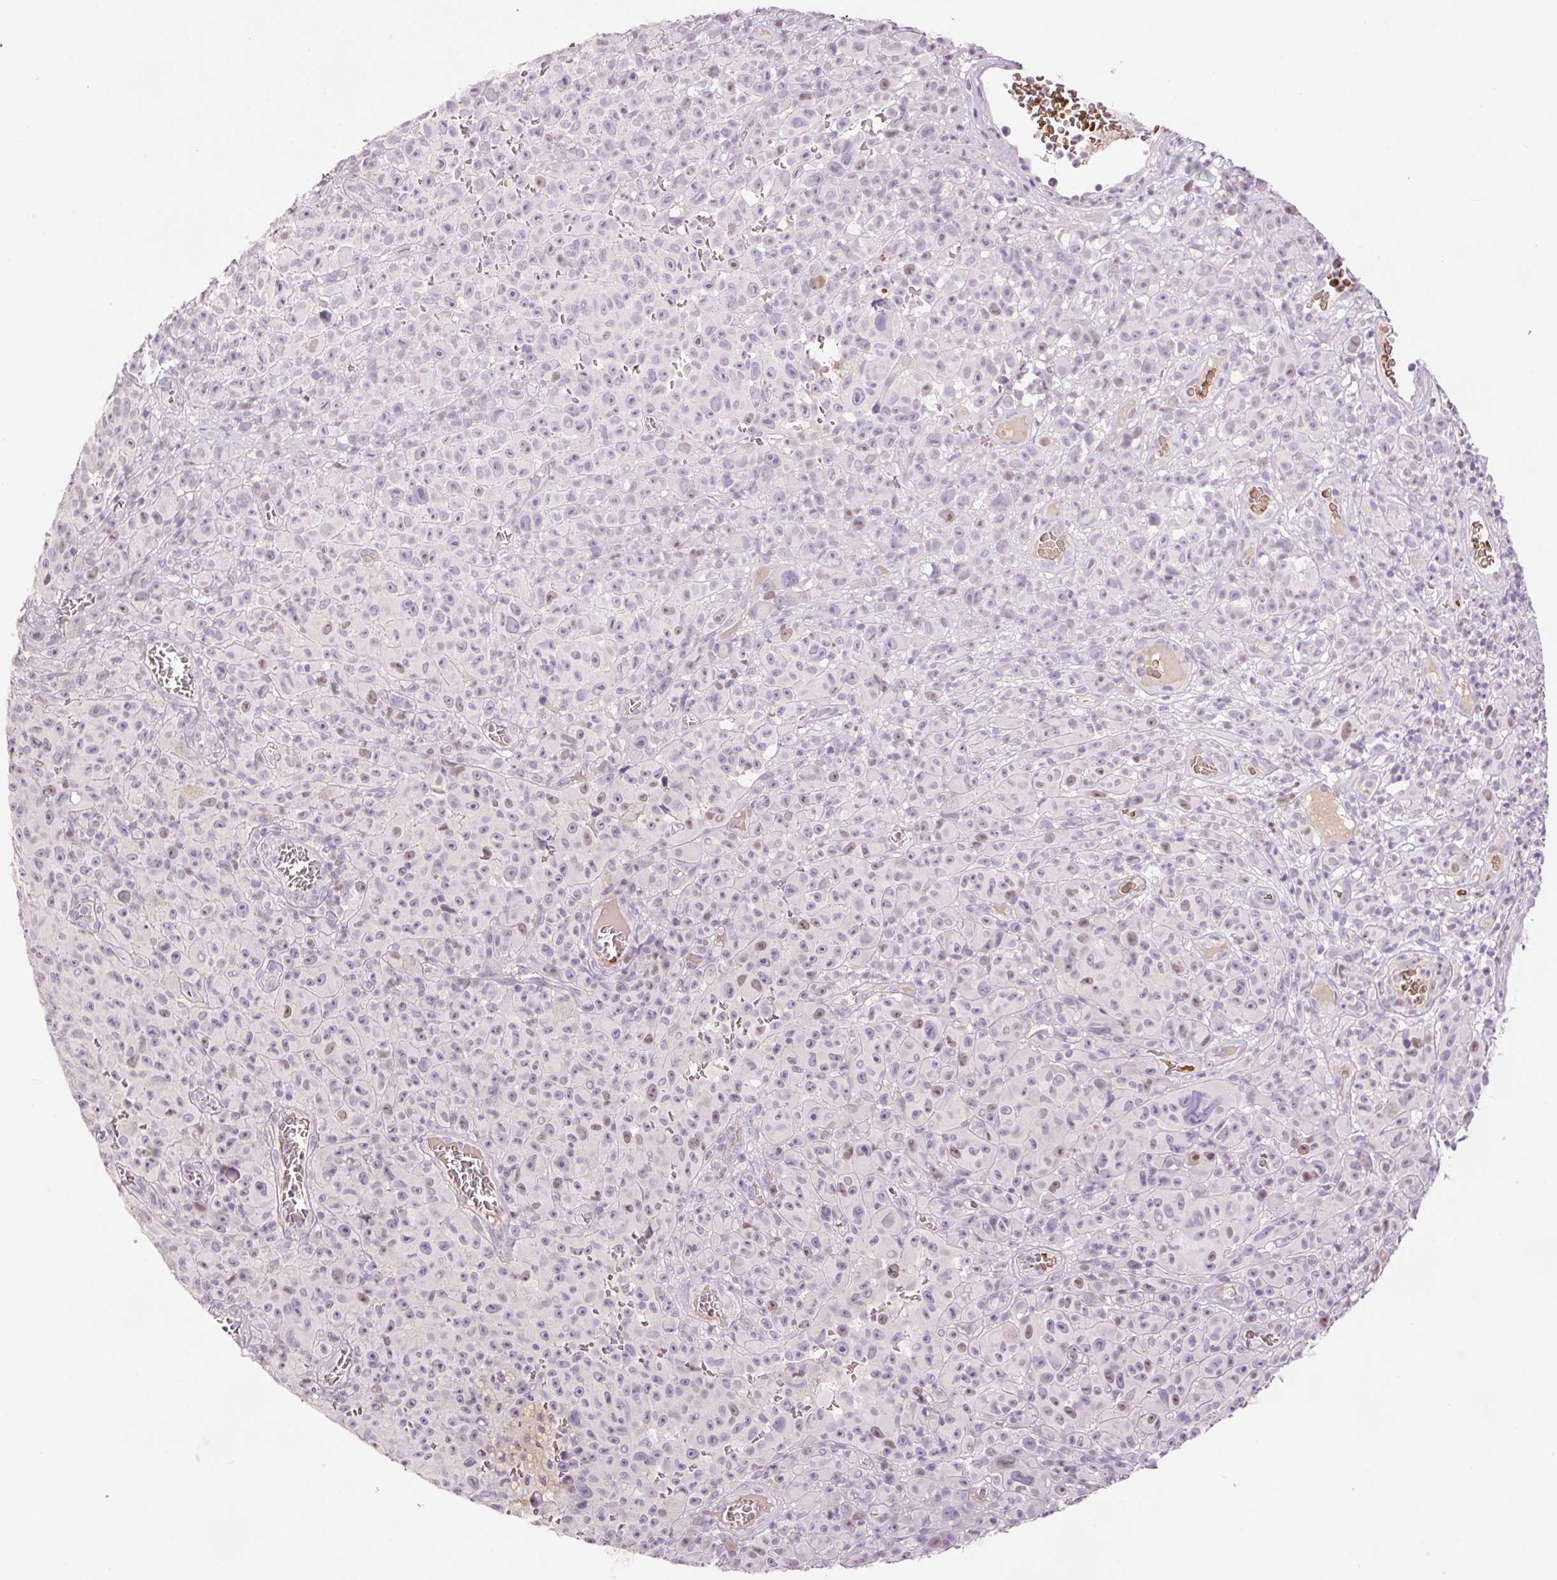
{"staining": {"intensity": "moderate", "quantity": "<25%", "location": "nuclear"}, "tissue": "melanoma", "cell_type": "Tumor cells", "image_type": "cancer", "snomed": [{"axis": "morphology", "description": "Malignant melanoma, NOS"}, {"axis": "topography", "description": "Skin"}], "caption": "High-magnification brightfield microscopy of melanoma stained with DAB (brown) and counterstained with hematoxylin (blue). tumor cells exhibit moderate nuclear positivity is identified in approximately<25% of cells. The staining was performed using DAB (3,3'-diaminobenzidine) to visualize the protein expression in brown, while the nuclei were stained in blue with hematoxylin (Magnification: 20x).", "gene": "LY6G6D", "patient": {"sex": "female", "age": 82}}